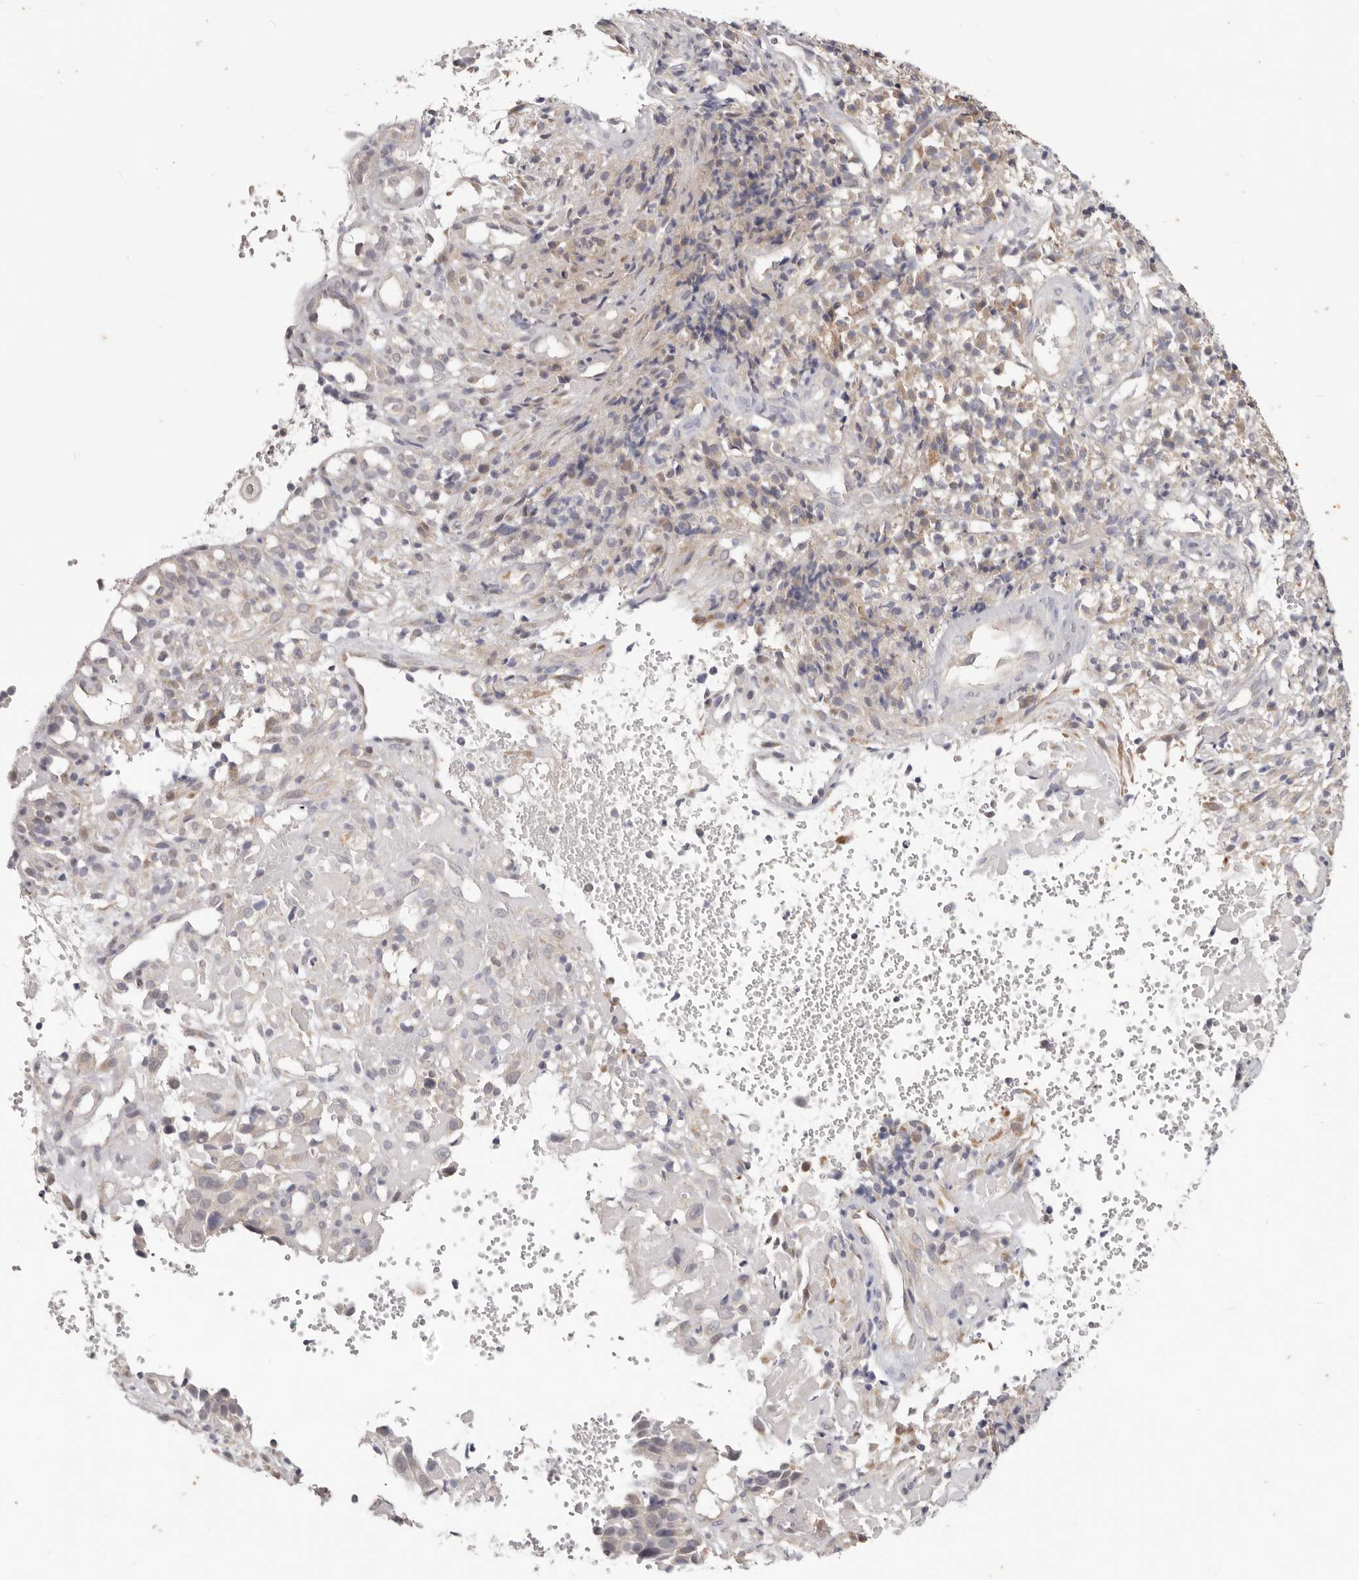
{"staining": {"intensity": "negative", "quantity": "none", "location": "none"}, "tissue": "cervical cancer", "cell_type": "Tumor cells", "image_type": "cancer", "snomed": [{"axis": "morphology", "description": "Squamous cell carcinoma, NOS"}, {"axis": "topography", "description": "Cervix"}], "caption": "Immunohistochemistry image of human cervical squamous cell carcinoma stained for a protein (brown), which shows no expression in tumor cells. (Immunohistochemistry, brightfield microscopy, high magnification).", "gene": "WDR77", "patient": {"sex": "female", "age": 74}}